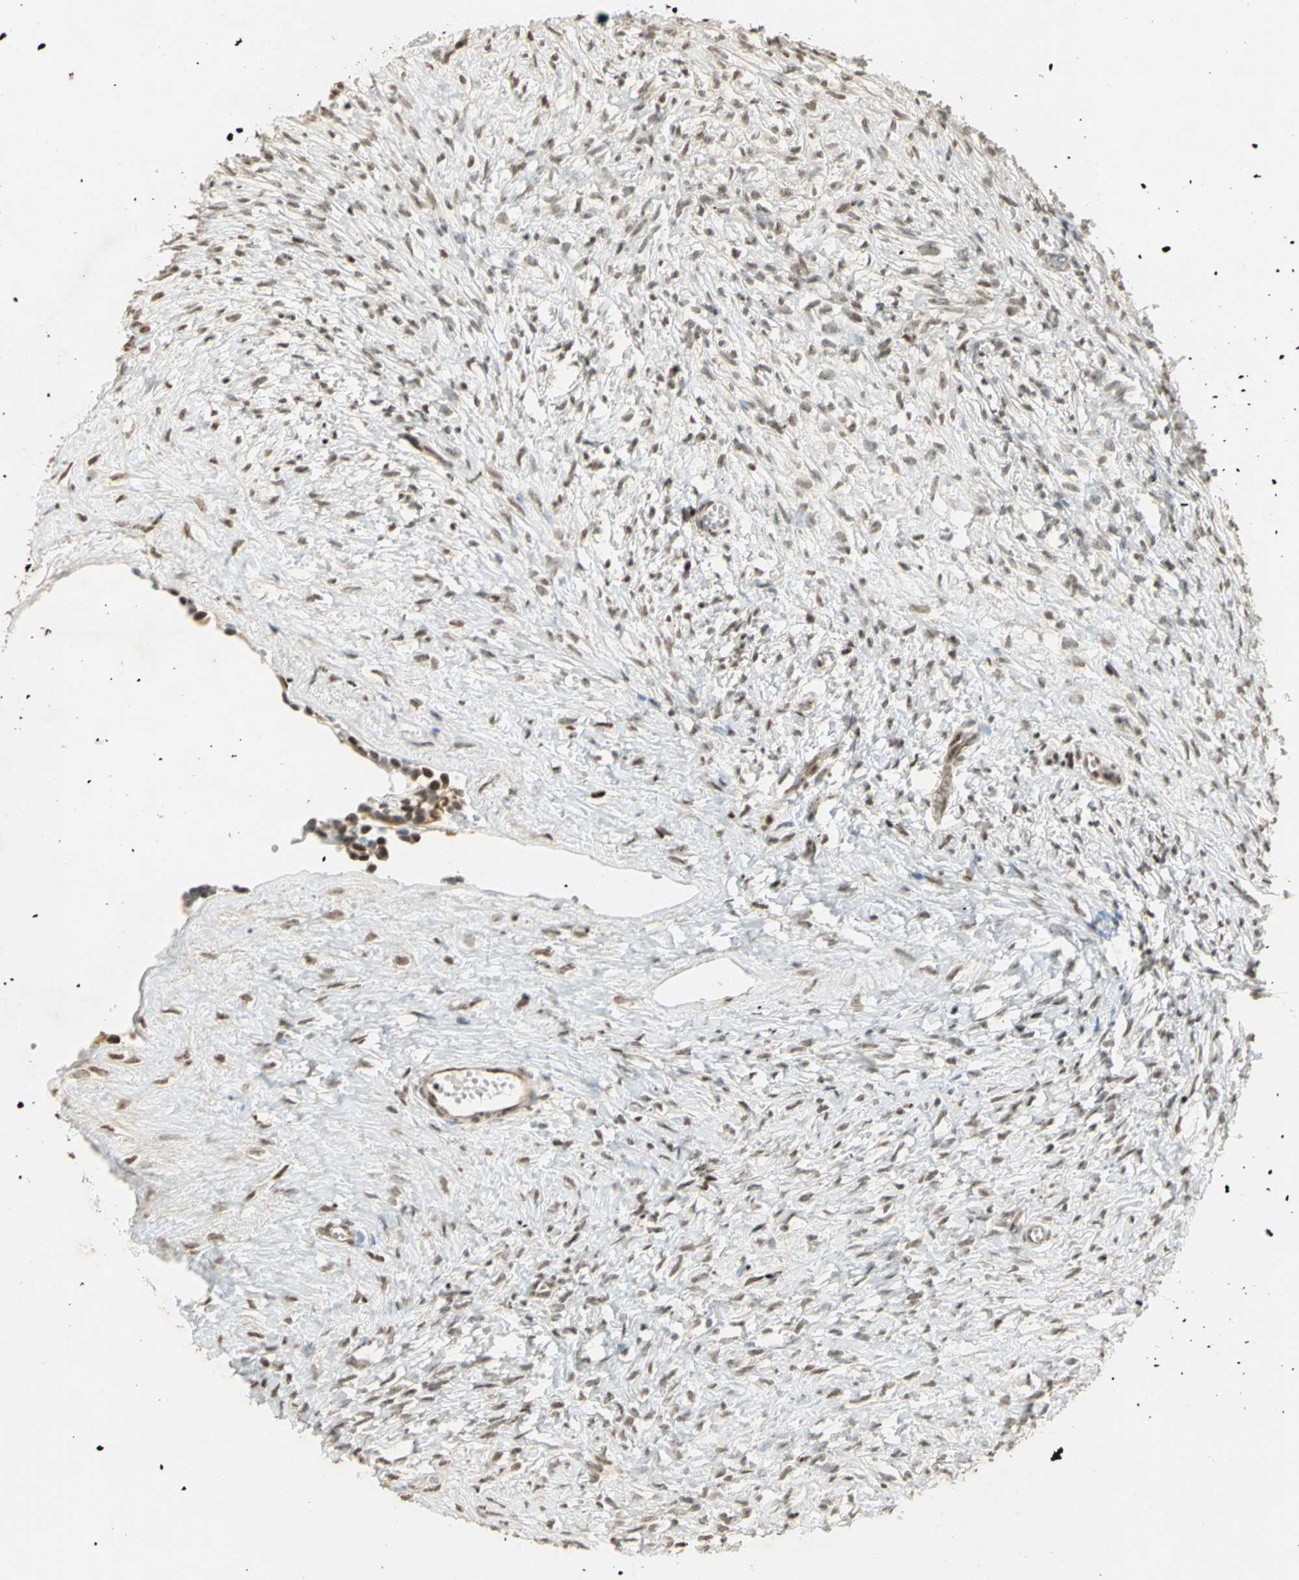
{"staining": {"intensity": "weak", "quantity": "25%-75%", "location": "nuclear"}, "tissue": "ovary", "cell_type": "Ovarian stroma cells", "image_type": "normal", "snomed": [{"axis": "morphology", "description": "Normal tissue, NOS"}, {"axis": "topography", "description": "Ovary"}], "caption": "Ovary stained for a protein reveals weak nuclear positivity in ovarian stroma cells. The staining was performed using DAB, with brown indicating positive protein expression. Nuclei are stained blue with hematoxylin.", "gene": "ELF1", "patient": {"sex": "female", "age": 35}}